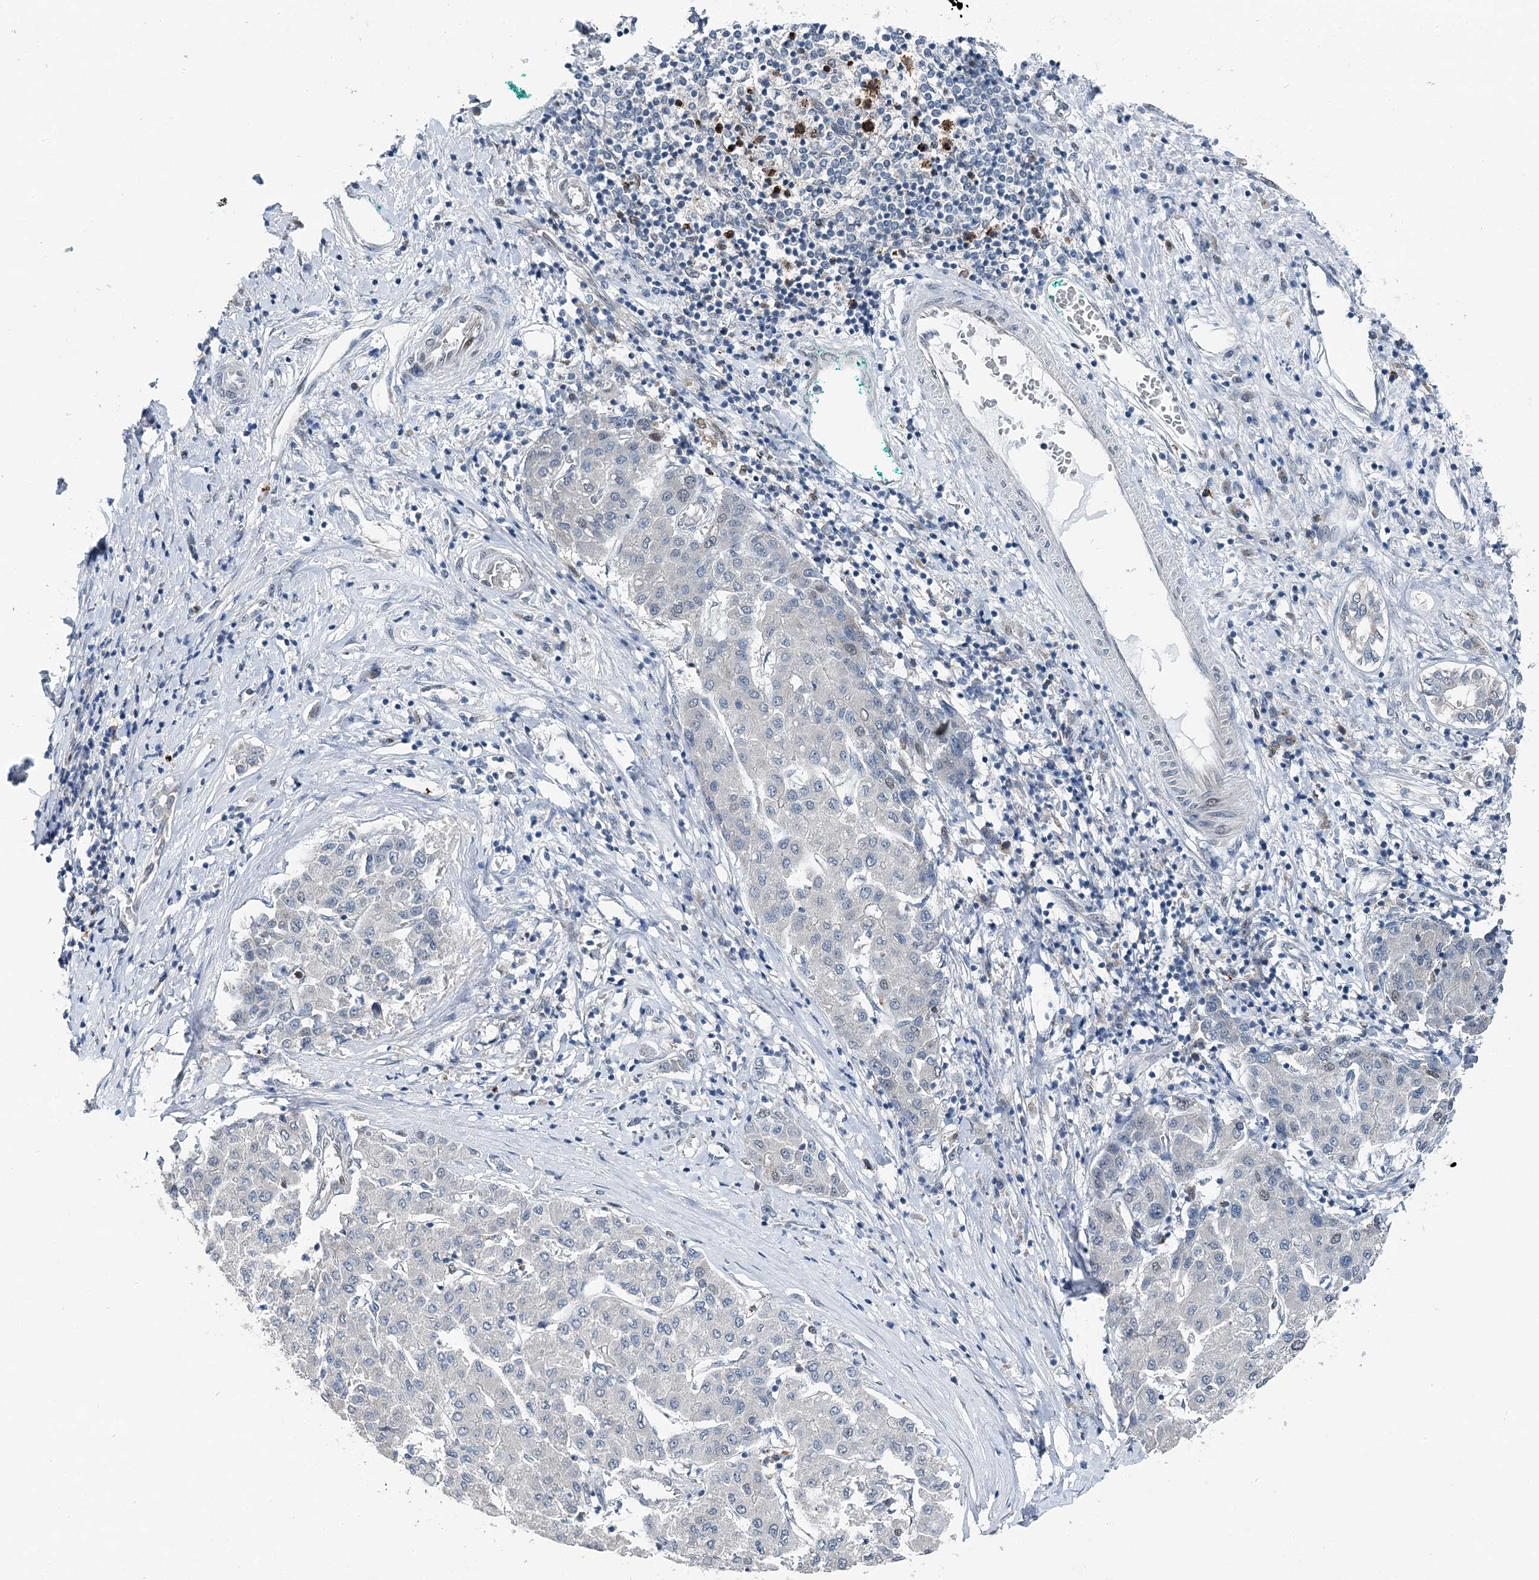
{"staining": {"intensity": "negative", "quantity": "none", "location": "none"}, "tissue": "liver cancer", "cell_type": "Tumor cells", "image_type": "cancer", "snomed": [{"axis": "morphology", "description": "Carcinoma, Hepatocellular, NOS"}, {"axis": "topography", "description": "Liver"}], "caption": "Immunohistochemistry (IHC) micrograph of neoplastic tissue: liver hepatocellular carcinoma stained with DAB demonstrates no significant protein staining in tumor cells.", "gene": "HAT1", "patient": {"sex": "male", "age": 65}}